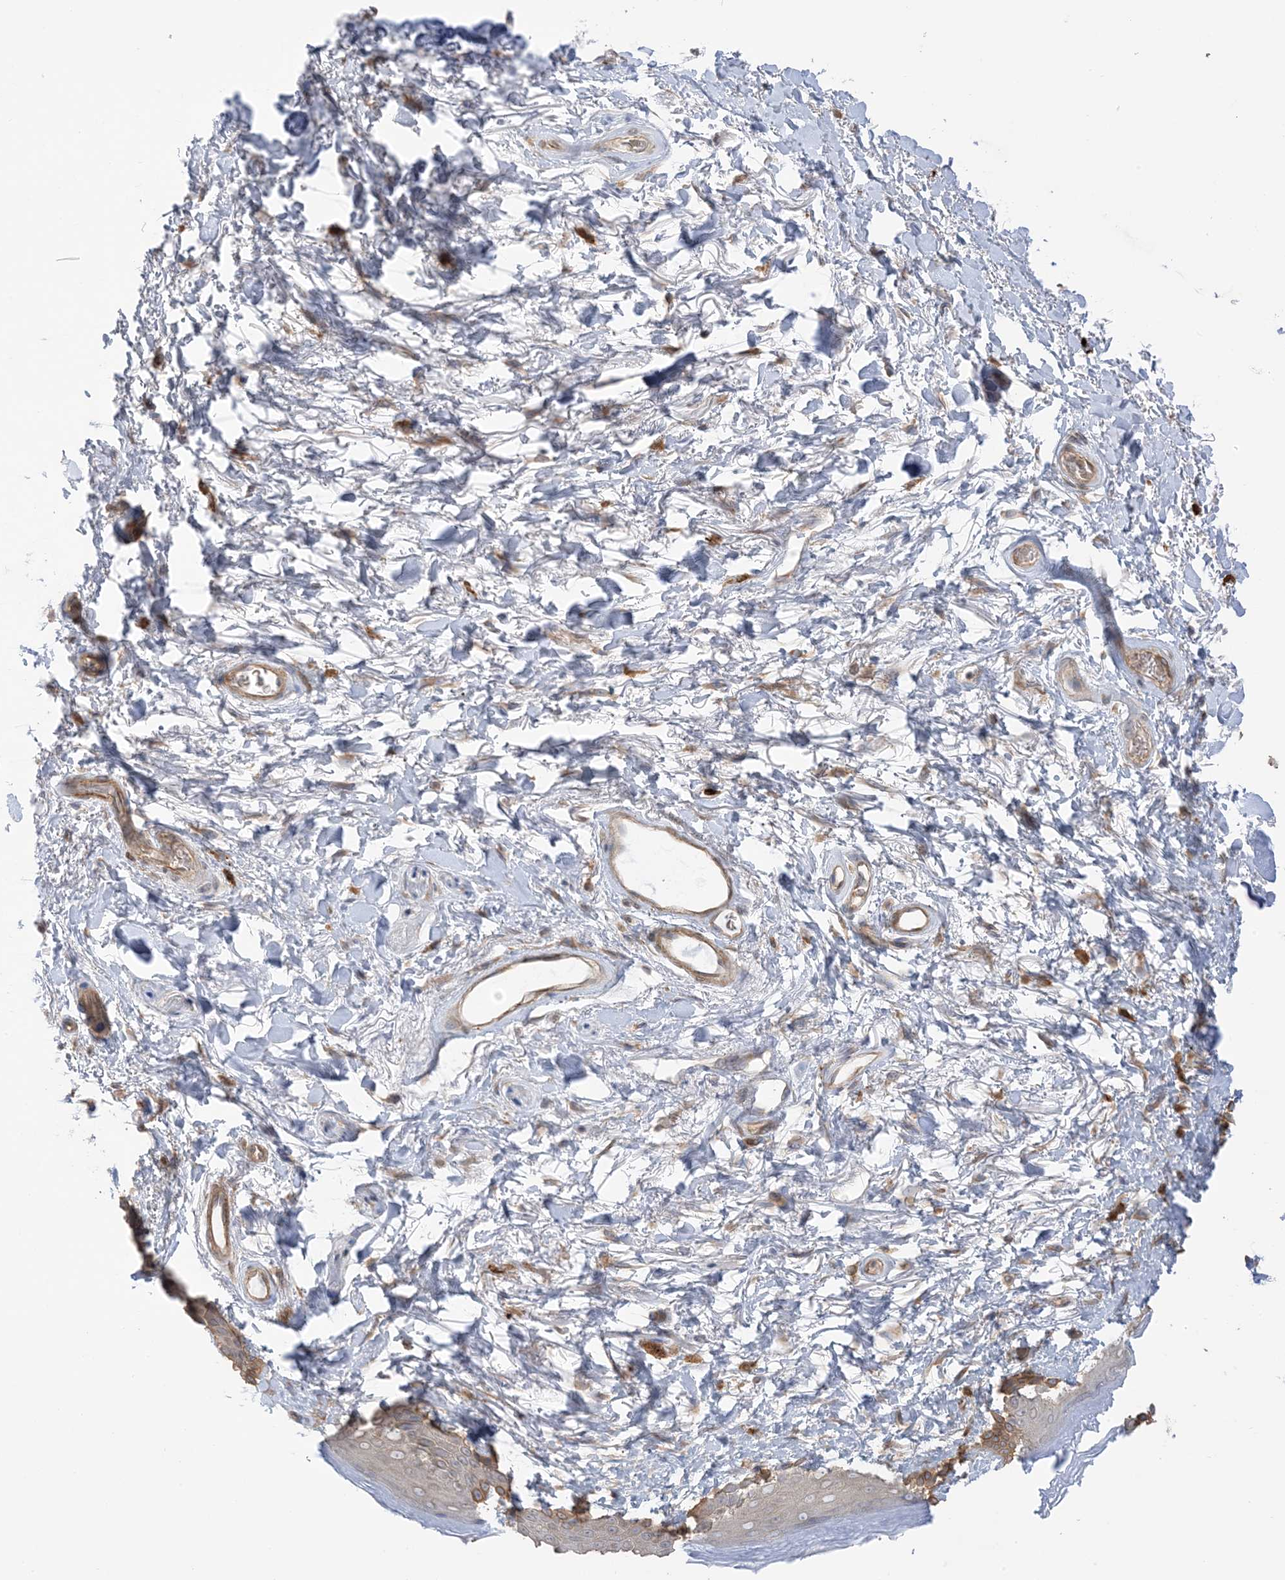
{"staining": {"intensity": "moderate", "quantity": "<25%", "location": "cytoplasmic/membranous"}, "tissue": "skin", "cell_type": "Epidermal cells", "image_type": "normal", "snomed": [{"axis": "morphology", "description": "Normal tissue, NOS"}, {"axis": "topography", "description": "Anal"}], "caption": "Immunohistochemistry (IHC) of benign skin demonstrates low levels of moderate cytoplasmic/membranous positivity in about <25% of epidermal cells.", "gene": "ICMT", "patient": {"sex": "male", "age": 74}}